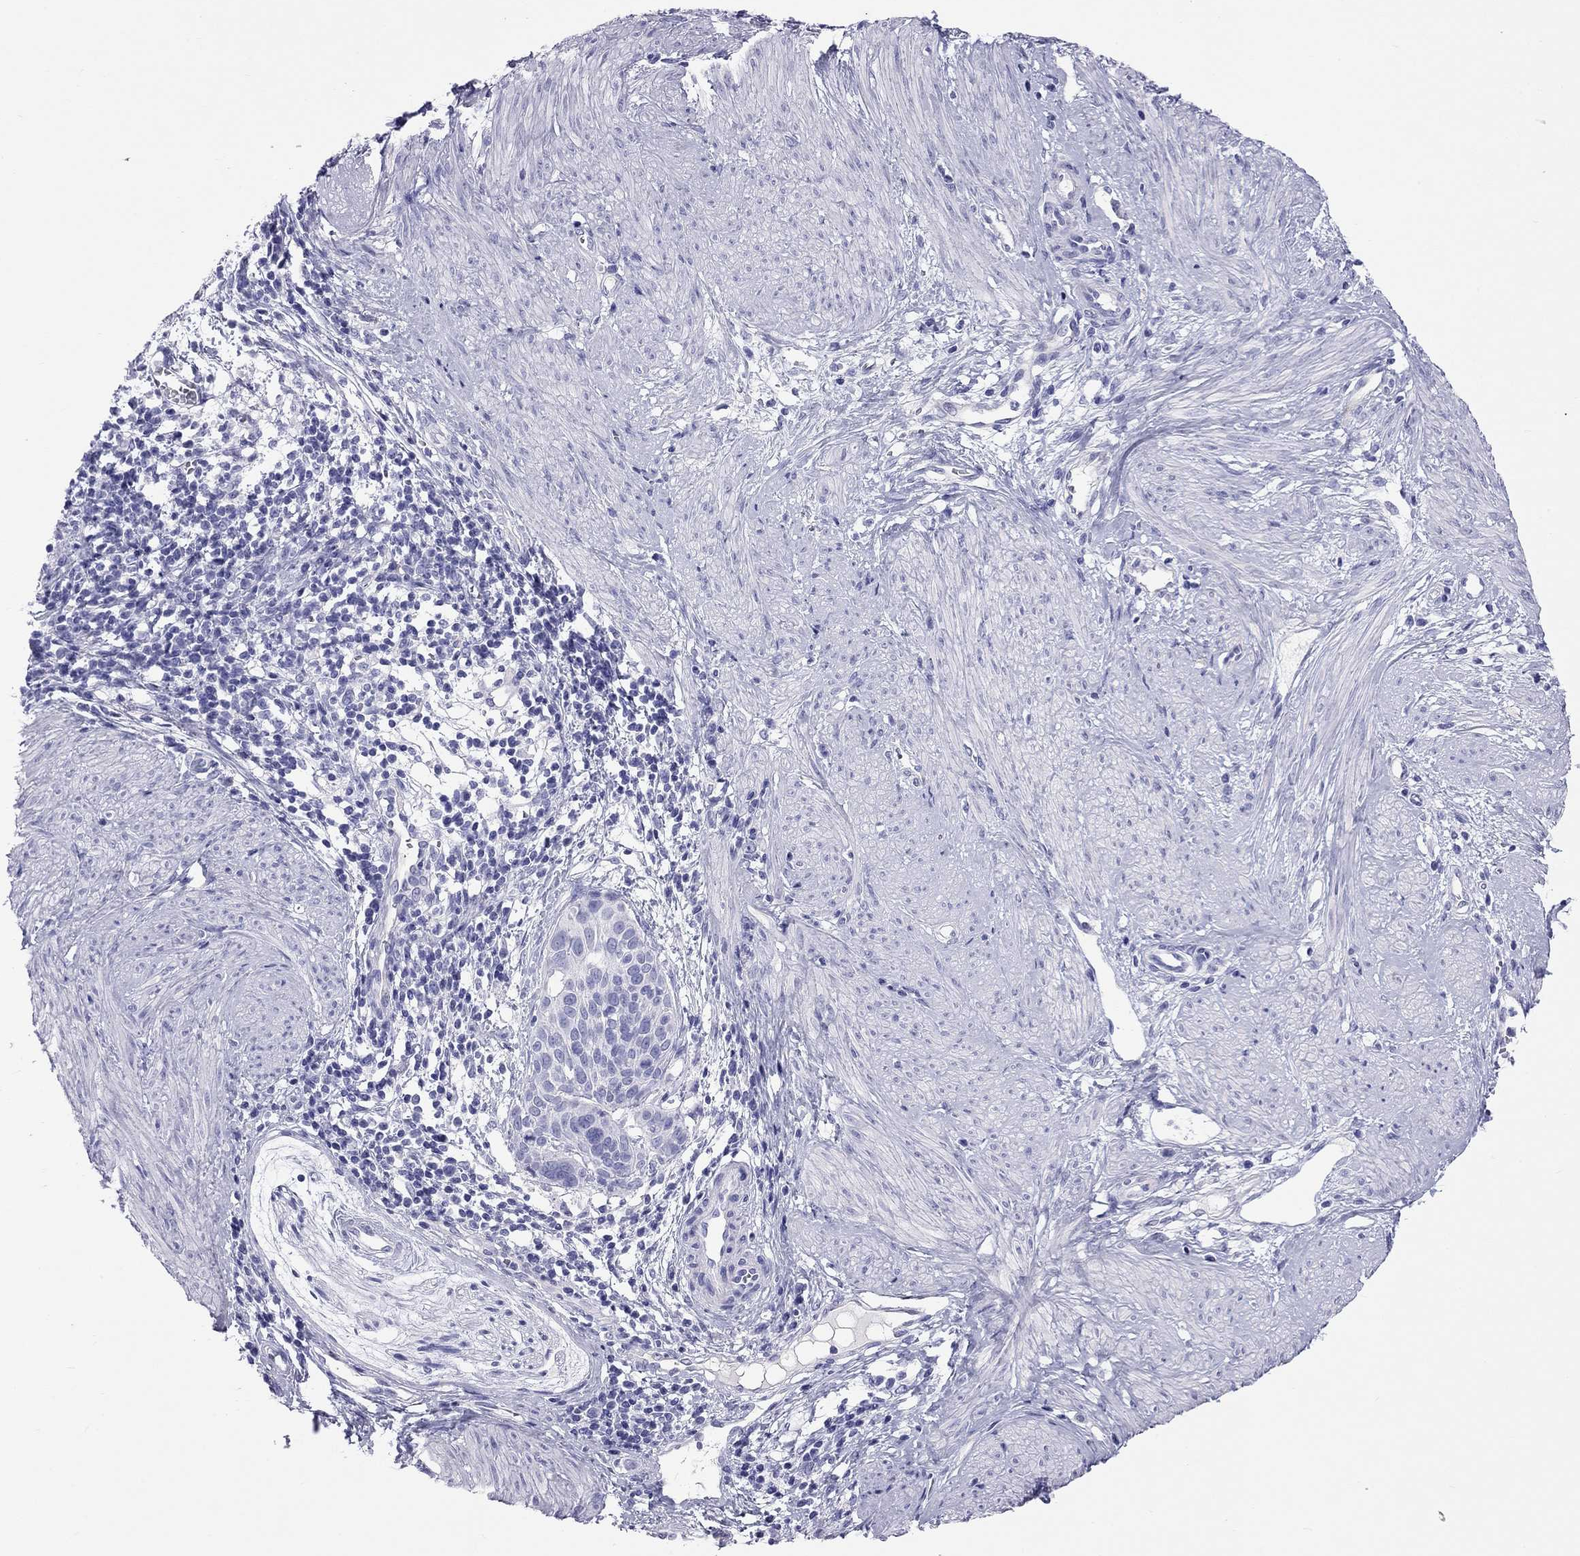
{"staining": {"intensity": "negative", "quantity": "none", "location": "none"}, "tissue": "cervical cancer", "cell_type": "Tumor cells", "image_type": "cancer", "snomed": [{"axis": "morphology", "description": "Squamous cell carcinoma, NOS"}, {"axis": "topography", "description": "Cervix"}], "caption": "Photomicrograph shows no protein positivity in tumor cells of cervical cancer tissue.", "gene": "FSCN3", "patient": {"sex": "female", "age": 39}}